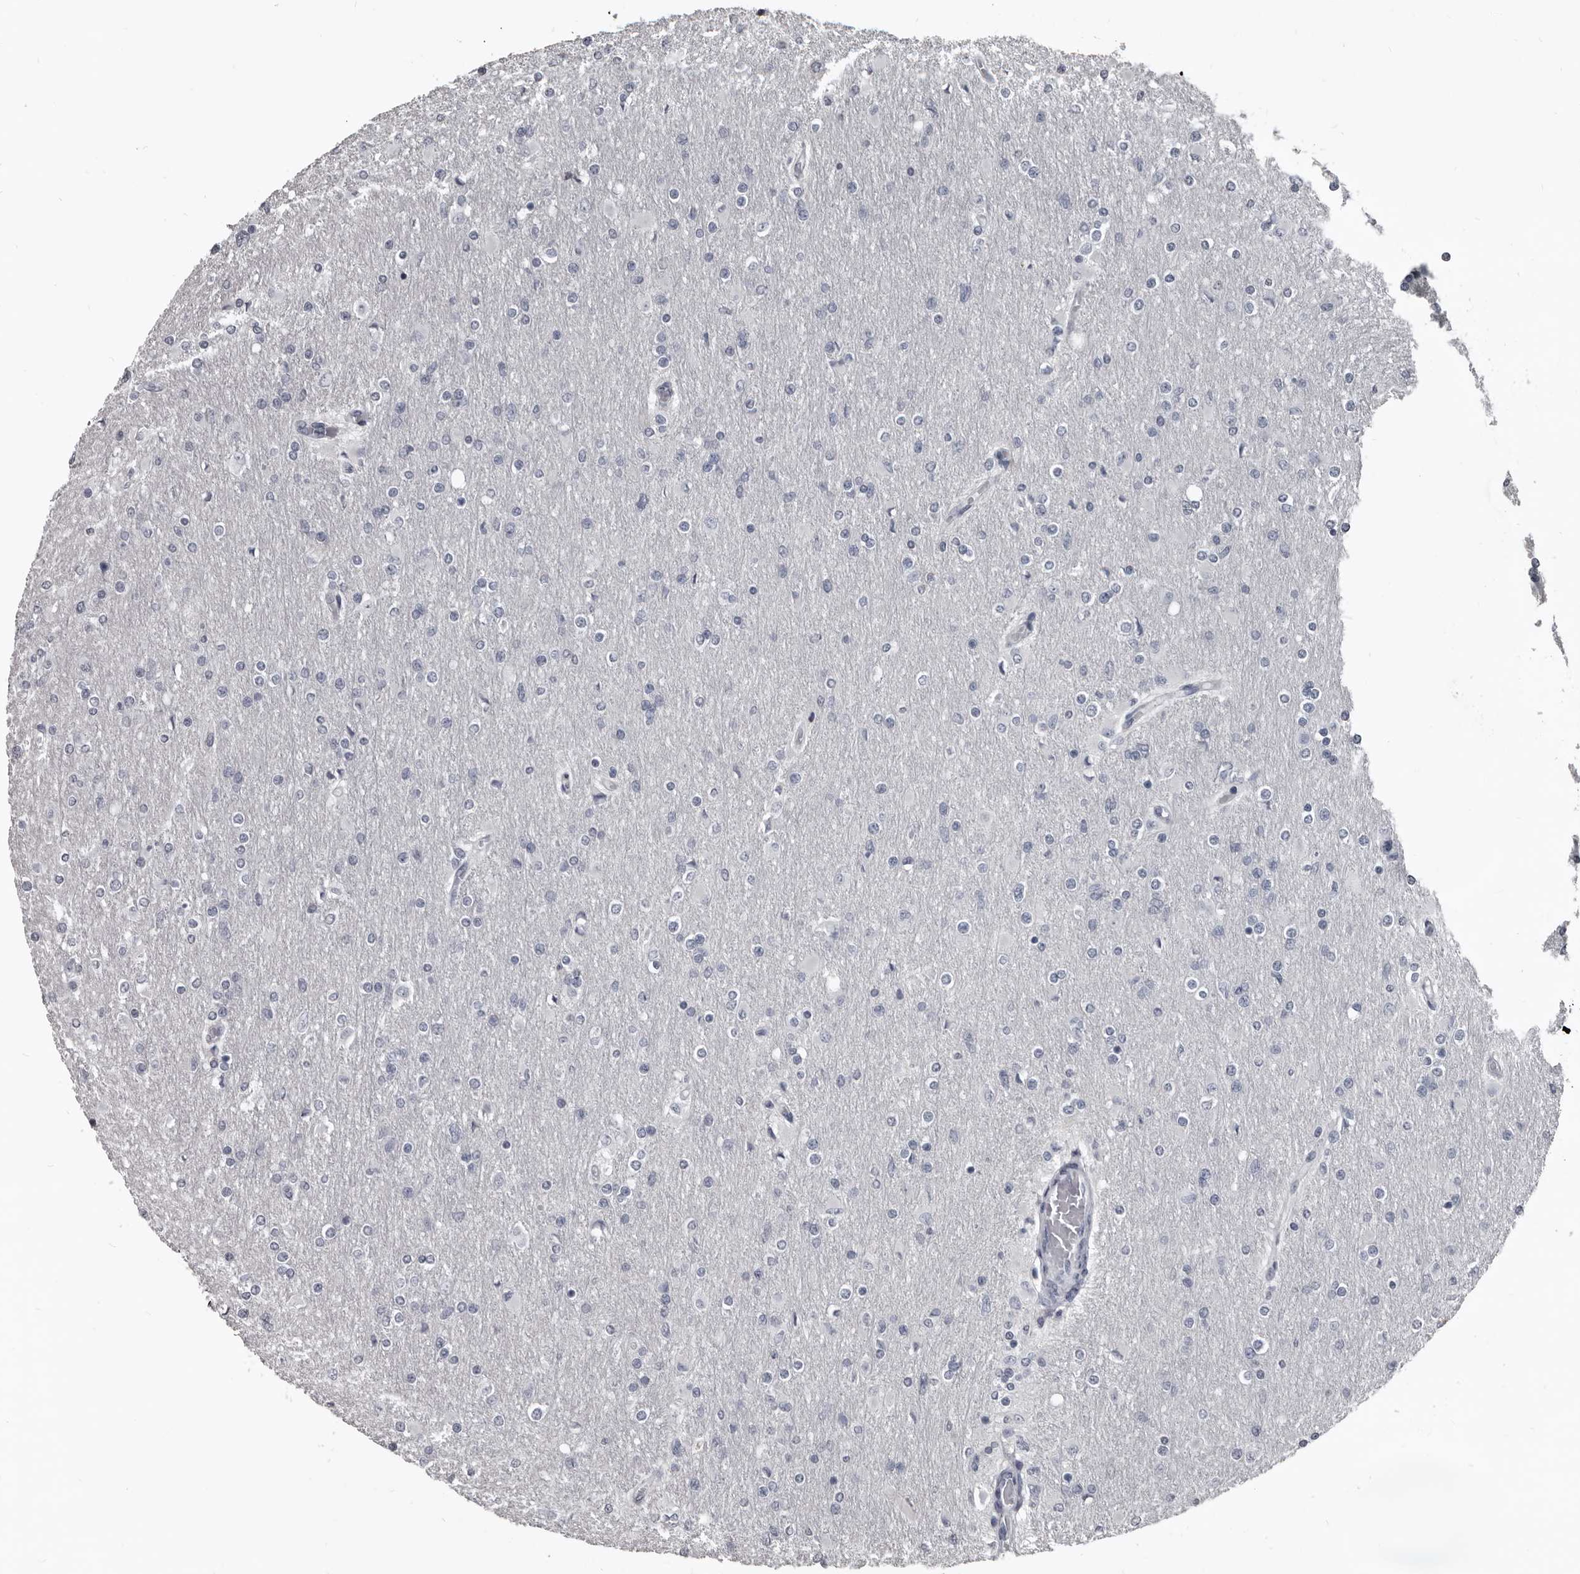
{"staining": {"intensity": "negative", "quantity": "none", "location": "none"}, "tissue": "glioma", "cell_type": "Tumor cells", "image_type": "cancer", "snomed": [{"axis": "morphology", "description": "Glioma, malignant, High grade"}, {"axis": "topography", "description": "Cerebral cortex"}], "caption": "An image of human high-grade glioma (malignant) is negative for staining in tumor cells.", "gene": "GREB1", "patient": {"sex": "female", "age": 36}}